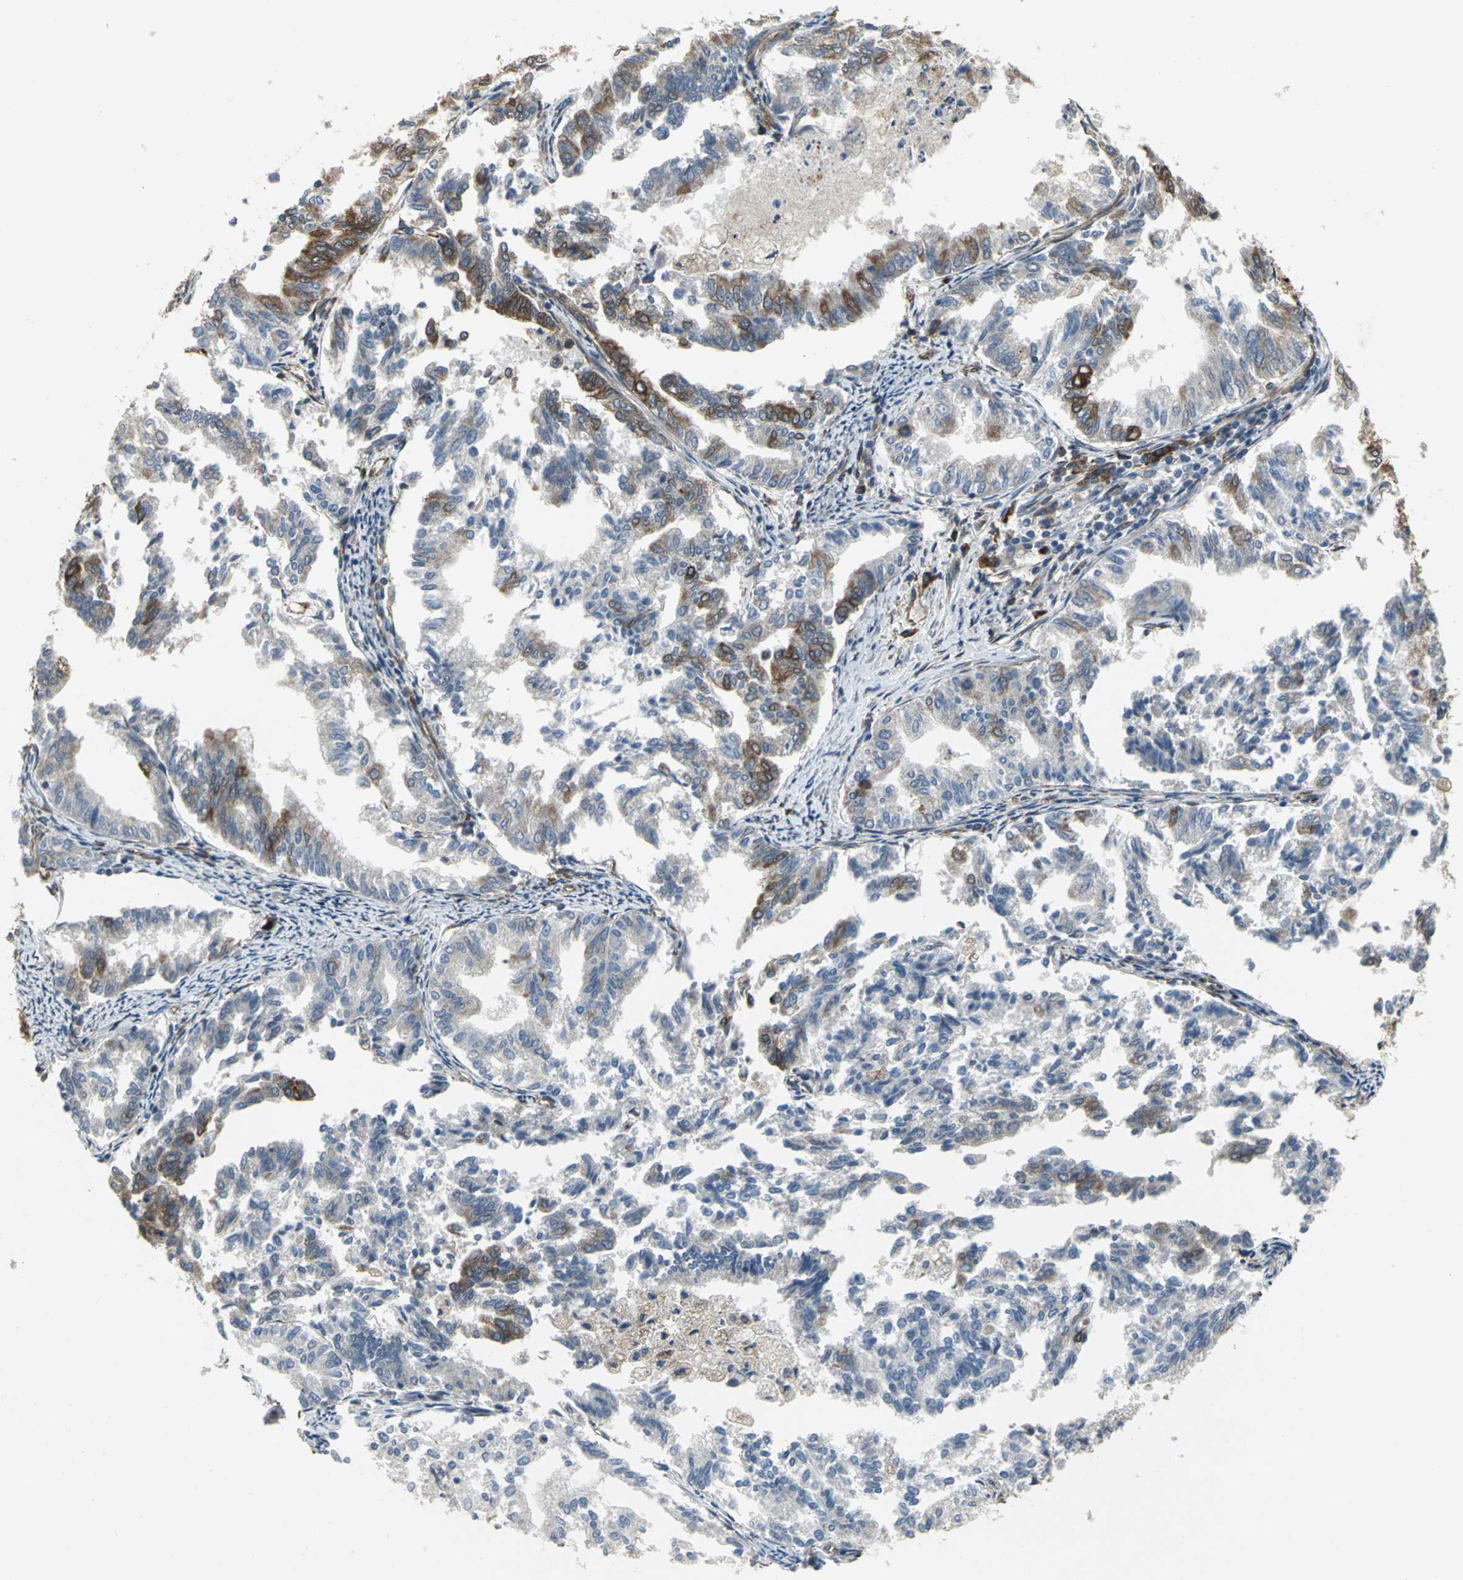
{"staining": {"intensity": "weak", "quantity": "25%-75%", "location": "cytoplasmic/membranous"}, "tissue": "endometrial cancer", "cell_type": "Tumor cells", "image_type": "cancer", "snomed": [{"axis": "morphology", "description": "Adenocarcinoma, NOS"}, {"axis": "topography", "description": "Endometrium"}], "caption": "IHC (DAB (3,3'-diaminobenzidine)) staining of human endometrial cancer demonstrates weak cytoplasmic/membranous protein positivity in approximately 25%-75% of tumor cells.", "gene": "SYVN1", "patient": {"sex": "female", "age": 79}}